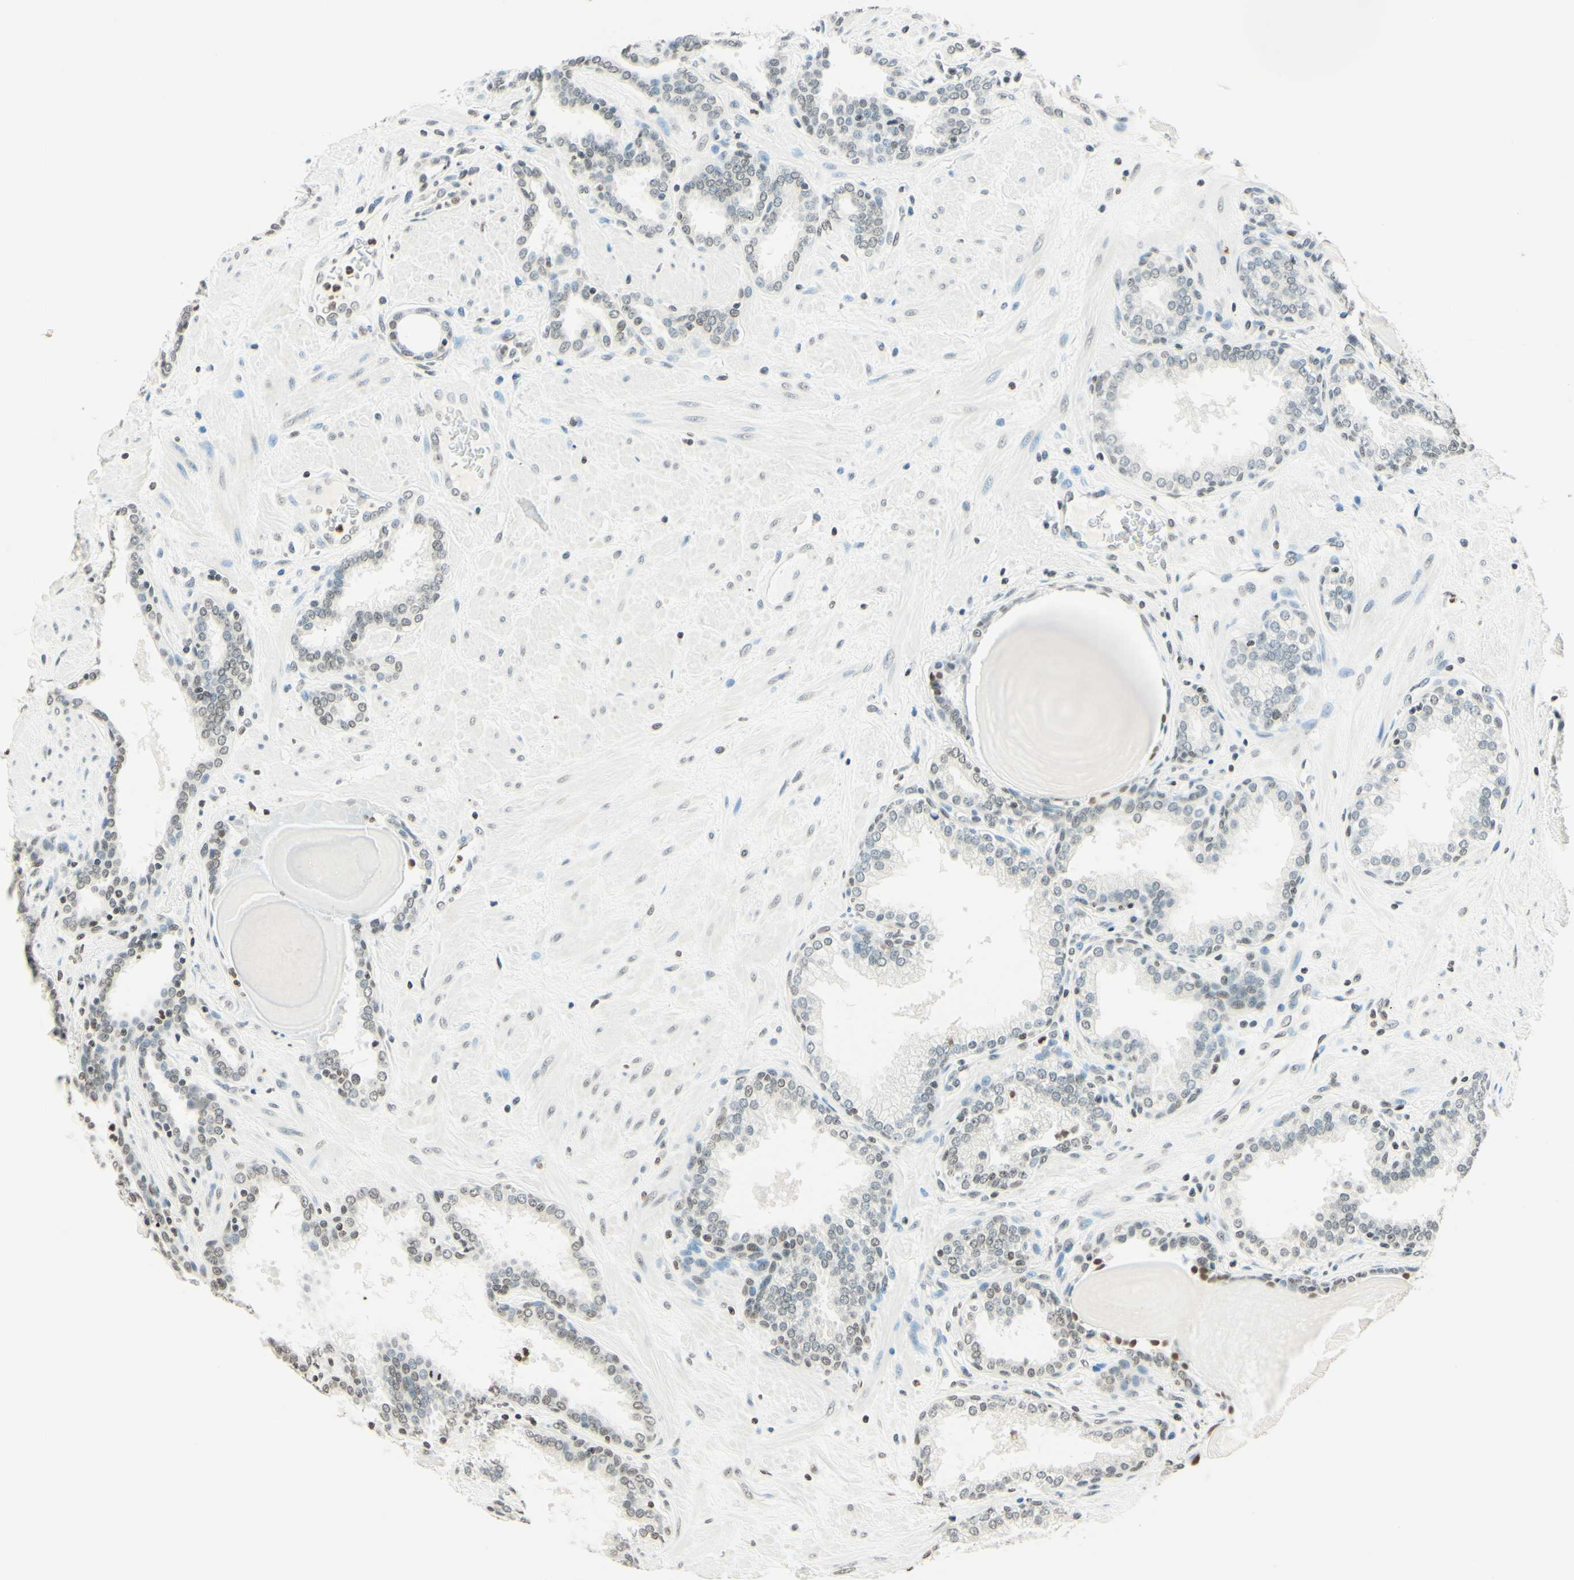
{"staining": {"intensity": "weak", "quantity": "25%-75%", "location": "nuclear"}, "tissue": "prostate", "cell_type": "Glandular cells", "image_type": "normal", "snomed": [{"axis": "morphology", "description": "Normal tissue, NOS"}, {"axis": "topography", "description": "Prostate"}], "caption": "About 25%-75% of glandular cells in unremarkable prostate demonstrate weak nuclear protein staining as visualized by brown immunohistochemical staining.", "gene": "MSH2", "patient": {"sex": "male", "age": 51}}